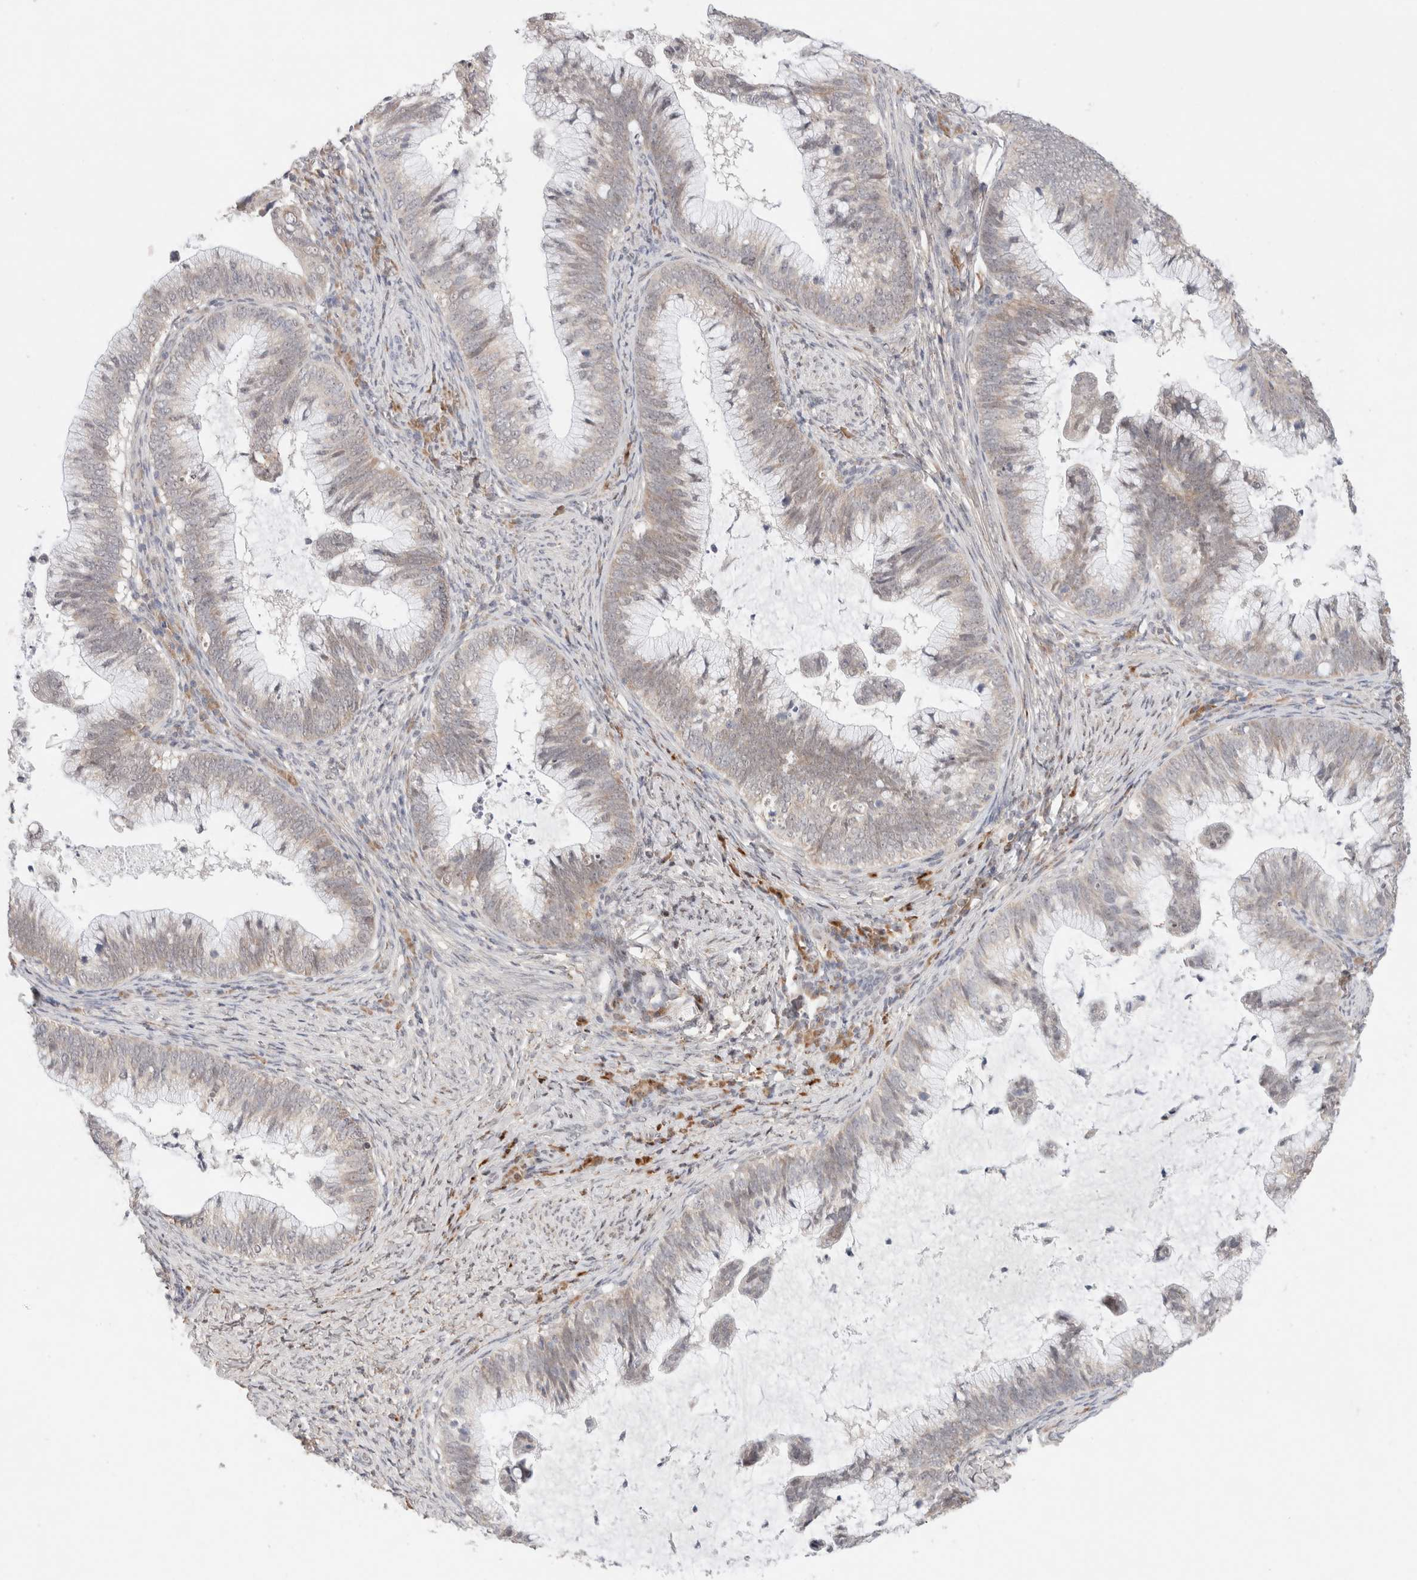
{"staining": {"intensity": "weak", "quantity": "<25%", "location": "cytoplasmic/membranous"}, "tissue": "cervical cancer", "cell_type": "Tumor cells", "image_type": "cancer", "snomed": [{"axis": "morphology", "description": "Adenocarcinoma, NOS"}, {"axis": "topography", "description": "Cervix"}], "caption": "Immunohistochemistry (IHC) of cervical cancer (adenocarcinoma) demonstrates no positivity in tumor cells.", "gene": "ERI3", "patient": {"sex": "female", "age": 36}}